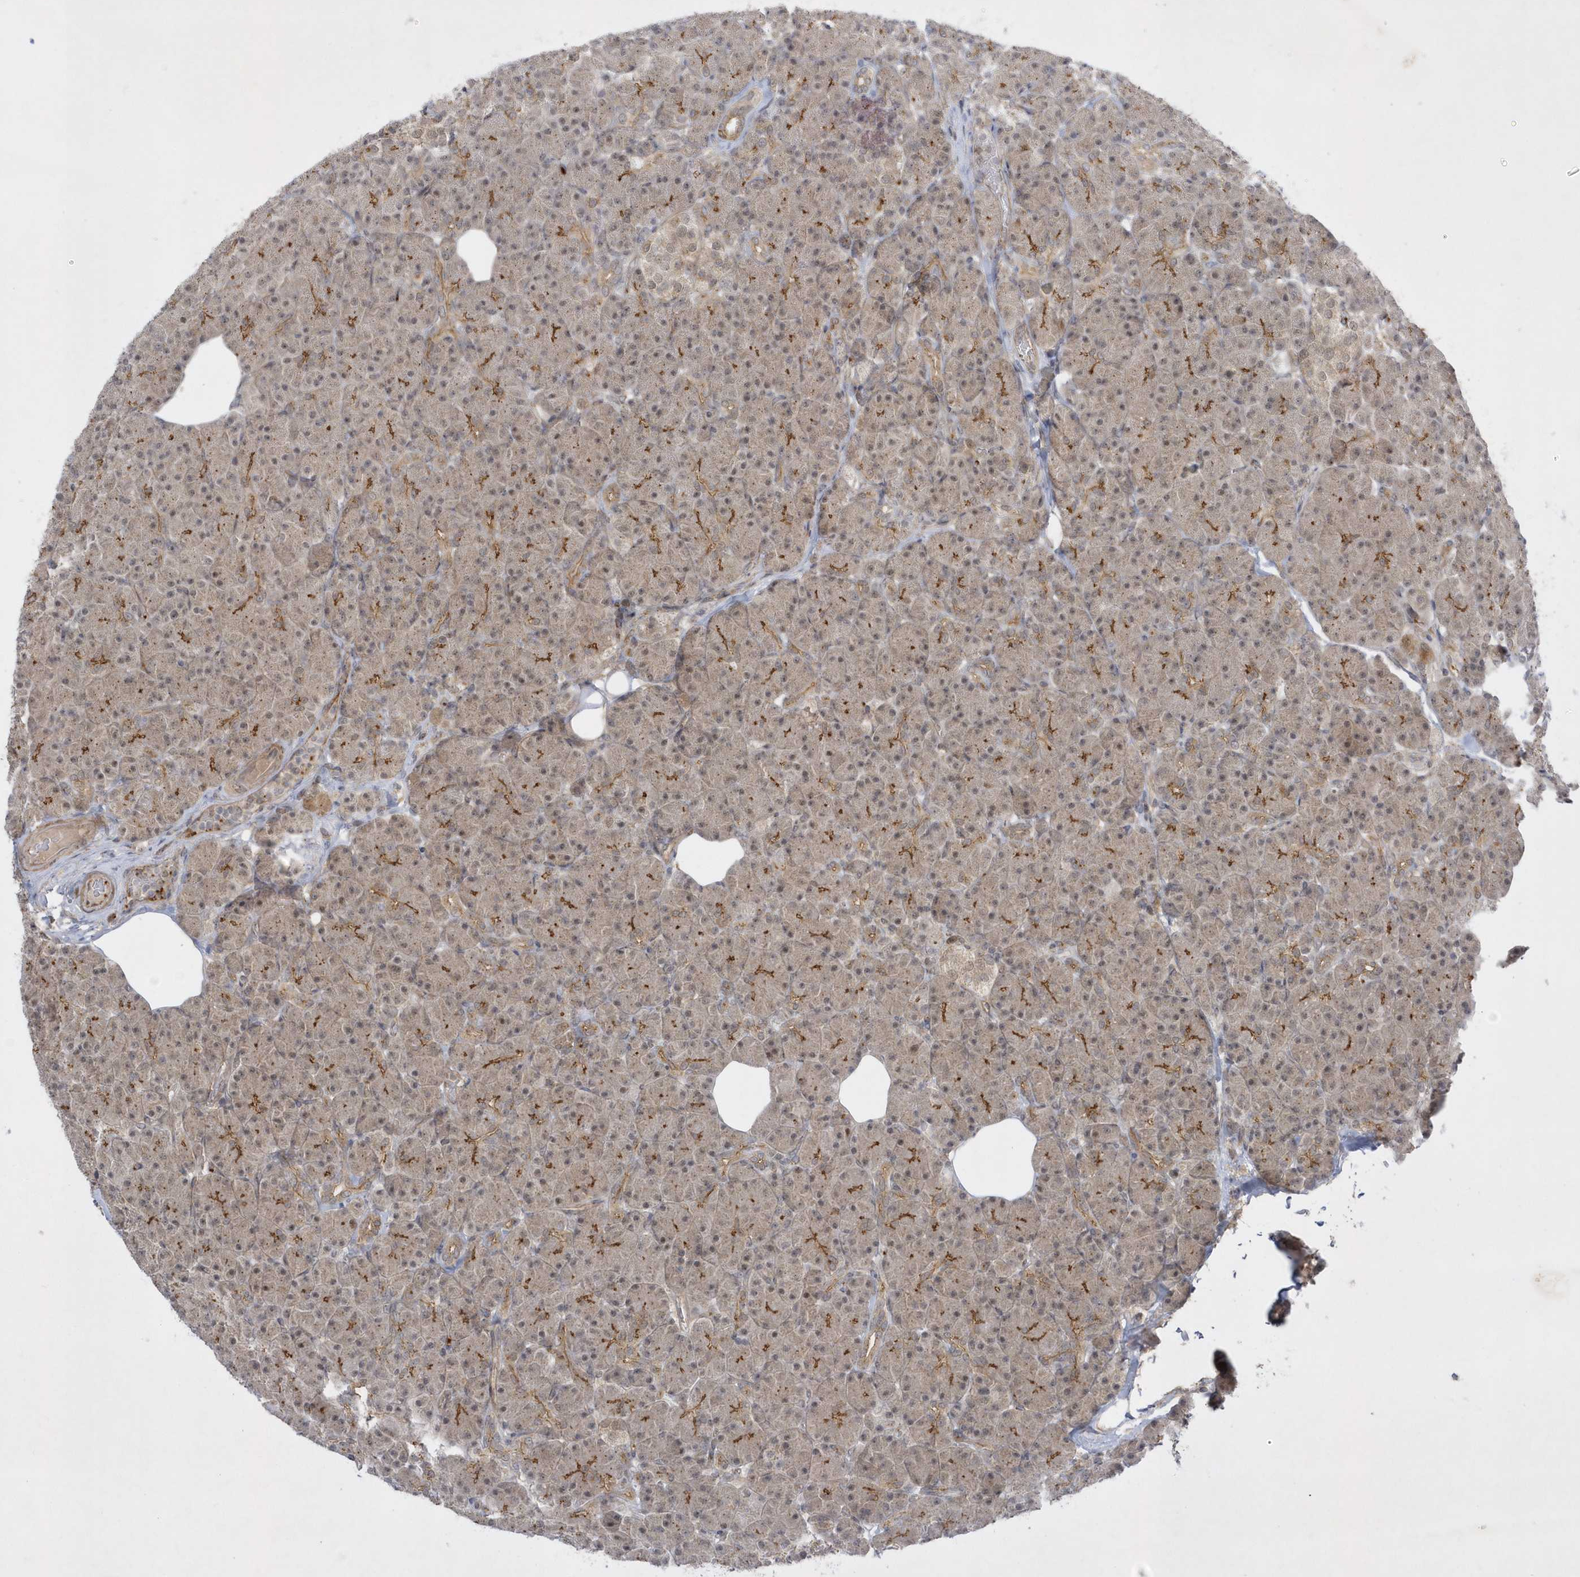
{"staining": {"intensity": "moderate", "quantity": "25%-75%", "location": "cytoplasmic/membranous,nuclear"}, "tissue": "pancreas", "cell_type": "Exocrine glandular cells", "image_type": "normal", "snomed": [{"axis": "morphology", "description": "Normal tissue, NOS"}, {"axis": "topography", "description": "Pancreas"}], "caption": "Pancreas stained with DAB (3,3'-diaminobenzidine) immunohistochemistry (IHC) reveals medium levels of moderate cytoplasmic/membranous,nuclear staining in about 25%-75% of exocrine glandular cells.", "gene": "NAF1", "patient": {"sex": "female", "age": 43}}